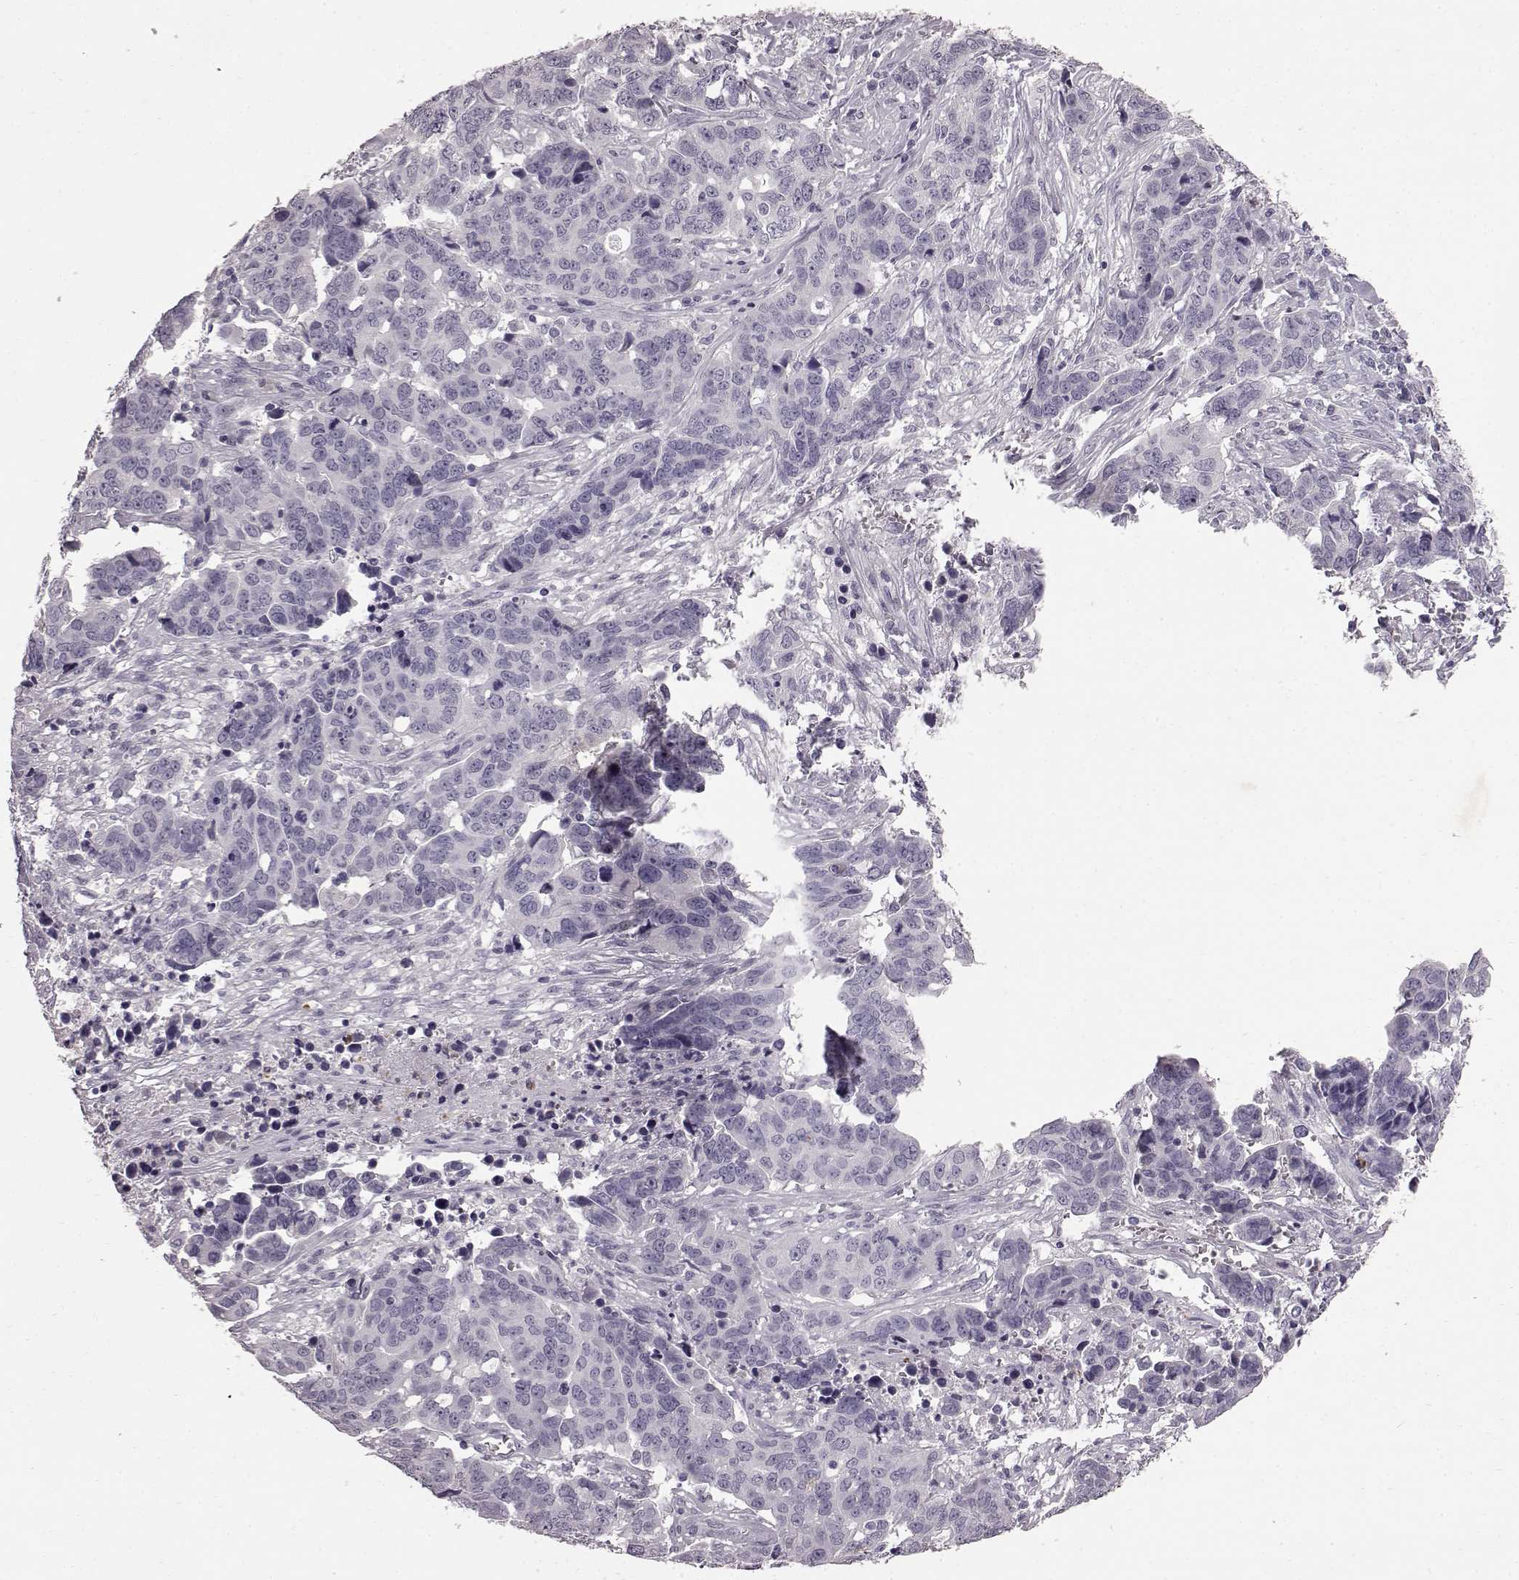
{"staining": {"intensity": "negative", "quantity": "none", "location": "none"}, "tissue": "ovarian cancer", "cell_type": "Tumor cells", "image_type": "cancer", "snomed": [{"axis": "morphology", "description": "Carcinoma, endometroid"}, {"axis": "topography", "description": "Ovary"}], "caption": "Tumor cells show no significant protein positivity in ovarian cancer (endometroid carcinoma).", "gene": "FUT4", "patient": {"sex": "female", "age": 78}}